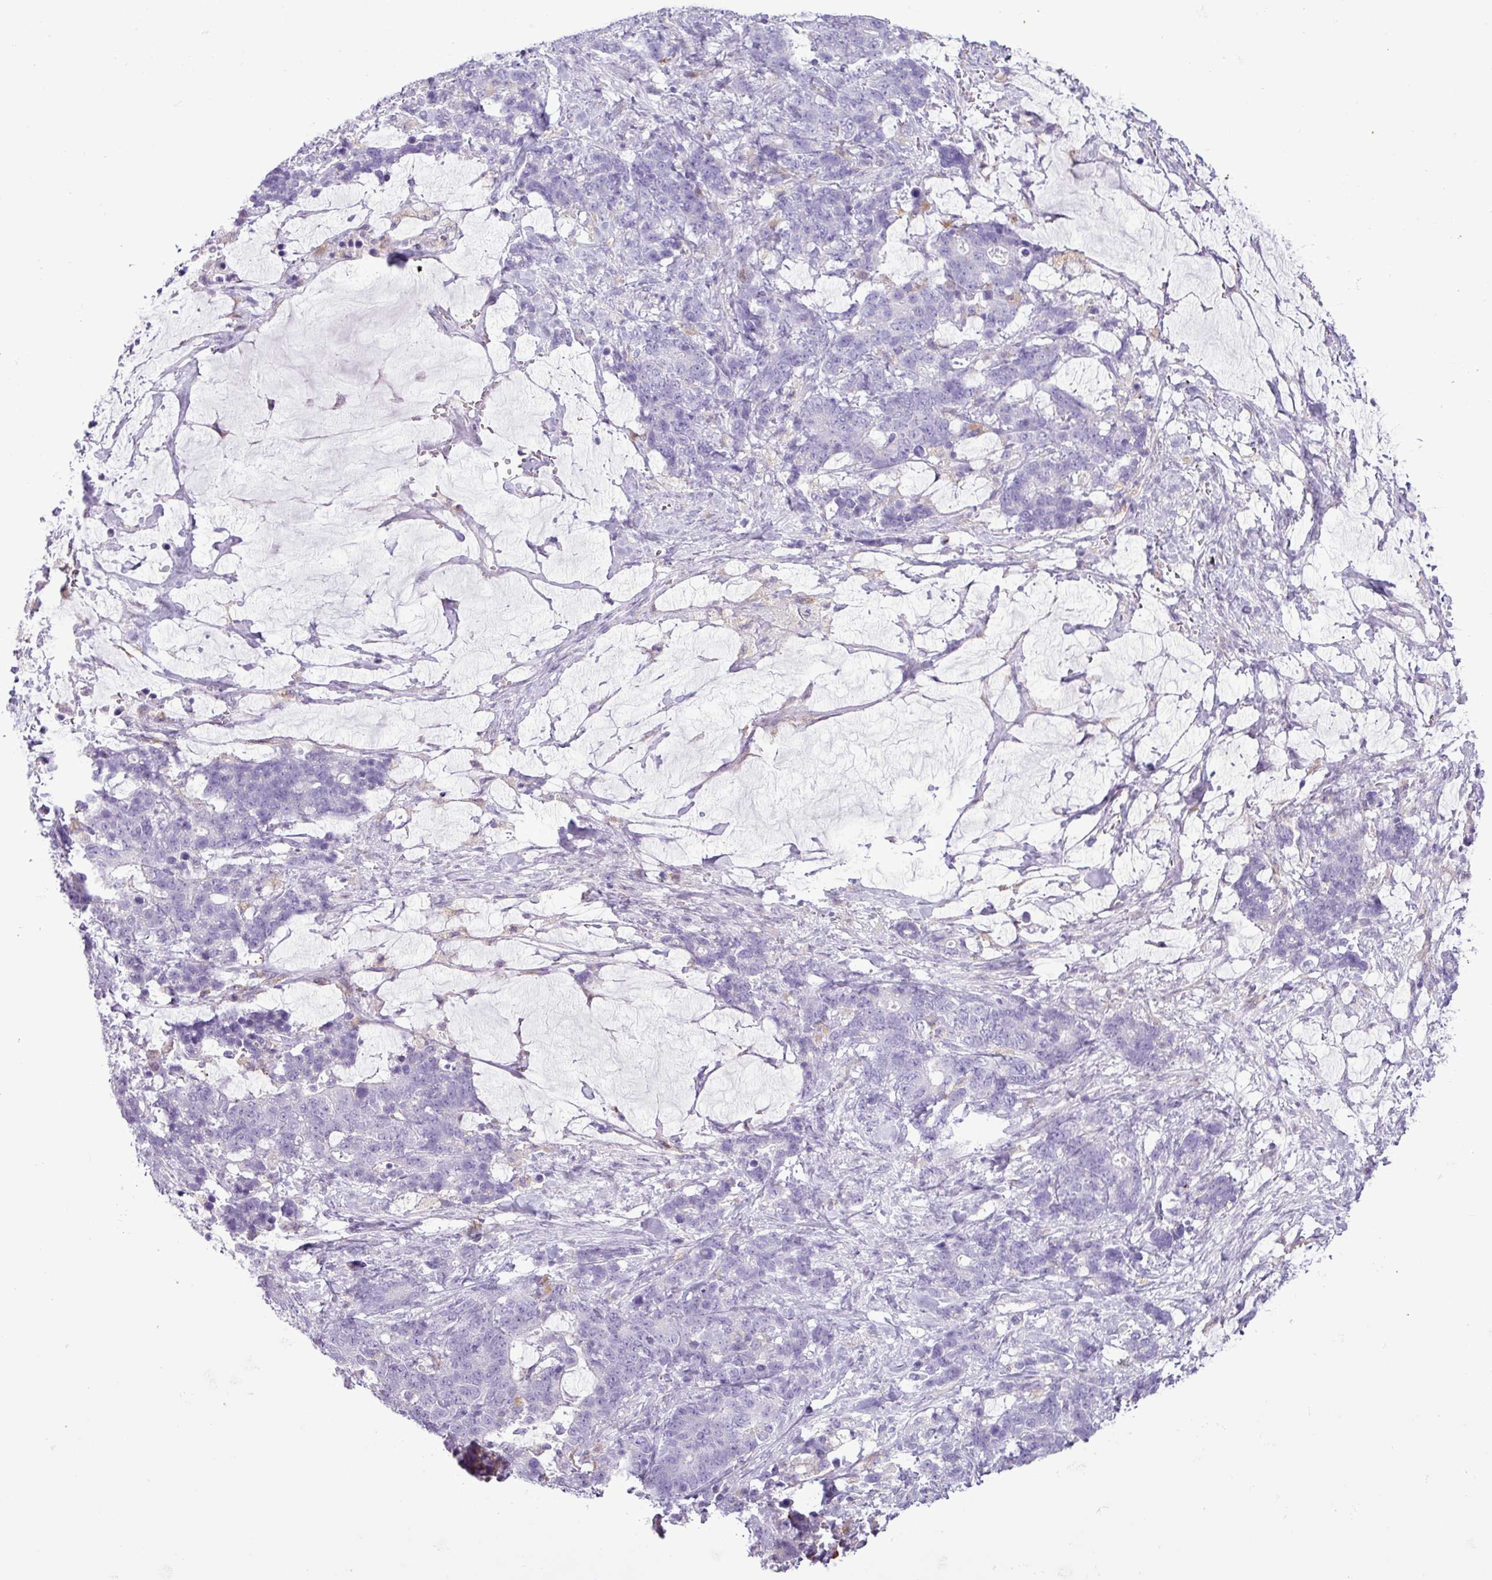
{"staining": {"intensity": "negative", "quantity": "none", "location": "none"}, "tissue": "stomach cancer", "cell_type": "Tumor cells", "image_type": "cancer", "snomed": [{"axis": "morphology", "description": "Normal tissue, NOS"}, {"axis": "morphology", "description": "Adenocarcinoma, NOS"}, {"axis": "topography", "description": "Stomach"}], "caption": "Immunohistochemistry (IHC) micrograph of neoplastic tissue: human stomach adenocarcinoma stained with DAB (3,3'-diaminobenzidine) shows no significant protein staining in tumor cells. Brightfield microscopy of immunohistochemistry stained with DAB (3,3'-diaminobenzidine) (brown) and hematoxylin (blue), captured at high magnification.", "gene": "TMEM200C", "patient": {"sex": "female", "age": 64}}